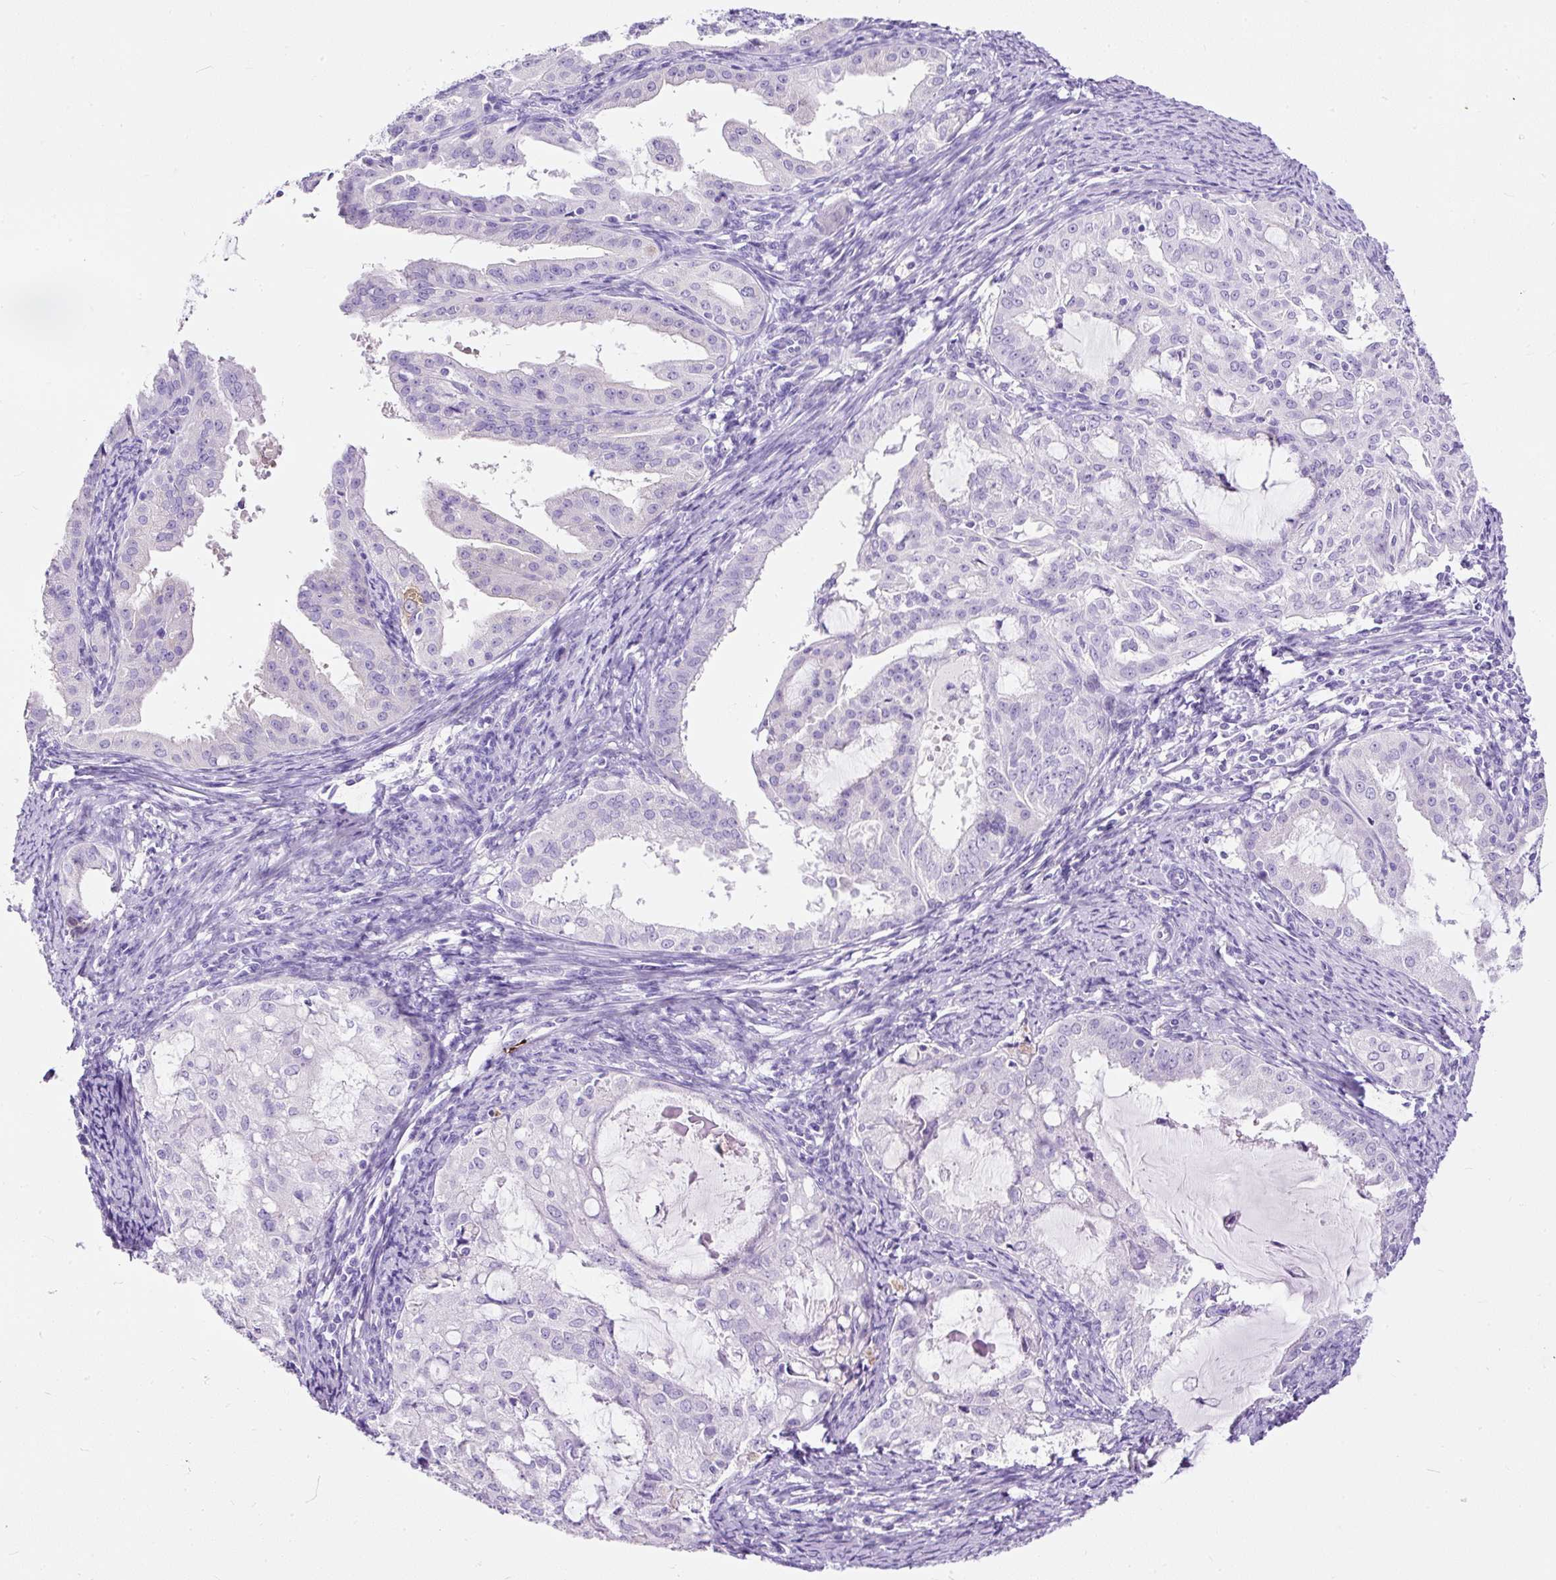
{"staining": {"intensity": "negative", "quantity": "none", "location": "none"}, "tissue": "endometrial cancer", "cell_type": "Tumor cells", "image_type": "cancer", "snomed": [{"axis": "morphology", "description": "Adenocarcinoma, NOS"}, {"axis": "topography", "description": "Endometrium"}], "caption": "High magnification brightfield microscopy of adenocarcinoma (endometrial) stained with DAB (brown) and counterstained with hematoxylin (blue): tumor cells show no significant expression.", "gene": "STOX2", "patient": {"sex": "female", "age": 70}}